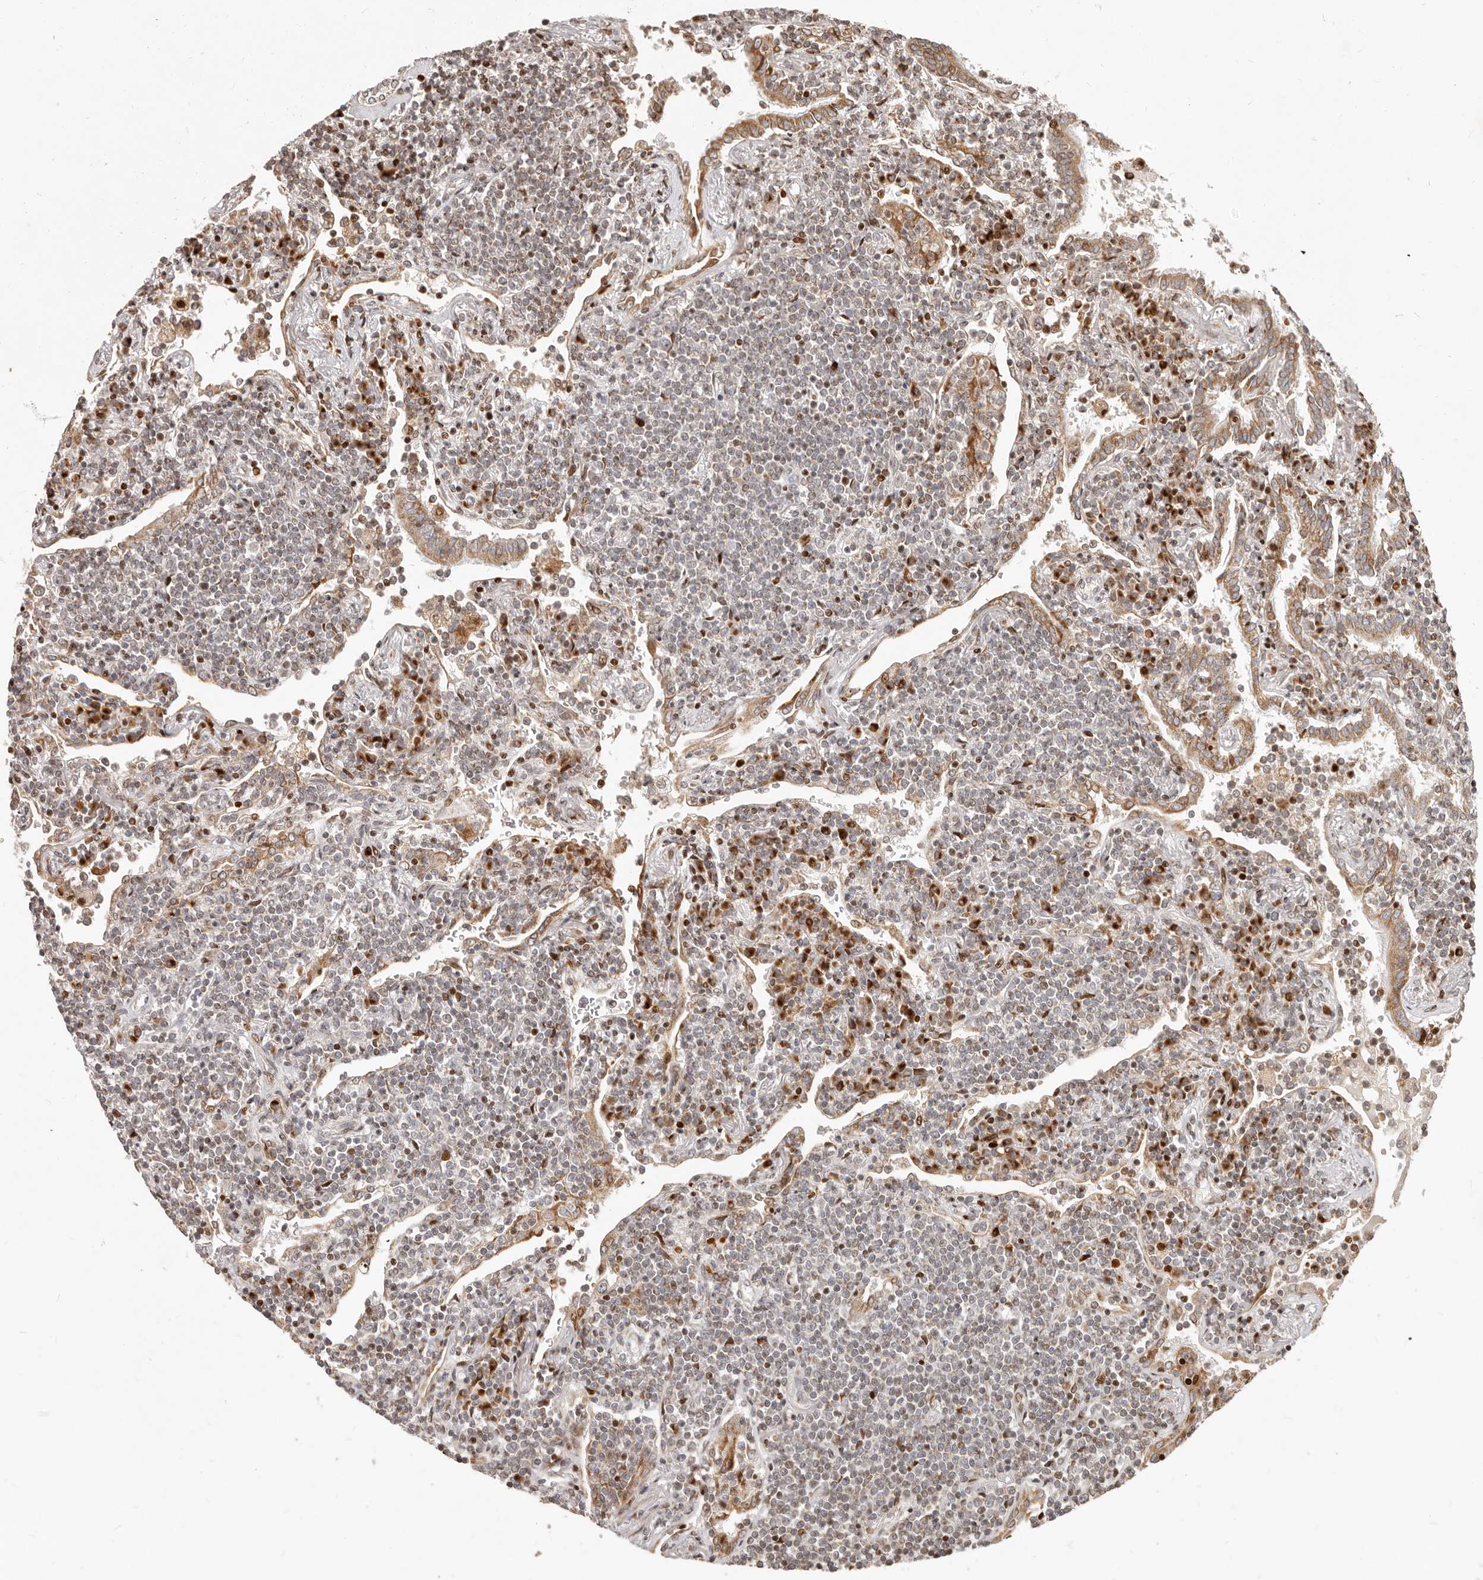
{"staining": {"intensity": "moderate", "quantity": "<25%", "location": "cytoplasmic/membranous,nuclear"}, "tissue": "lymphoma", "cell_type": "Tumor cells", "image_type": "cancer", "snomed": [{"axis": "morphology", "description": "Malignant lymphoma, non-Hodgkin's type, Low grade"}, {"axis": "topography", "description": "Lung"}], "caption": "Moderate cytoplasmic/membranous and nuclear protein staining is present in about <25% of tumor cells in lymphoma.", "gene": "TRIM4", "patient": {"sex": "female", "age": 71}}